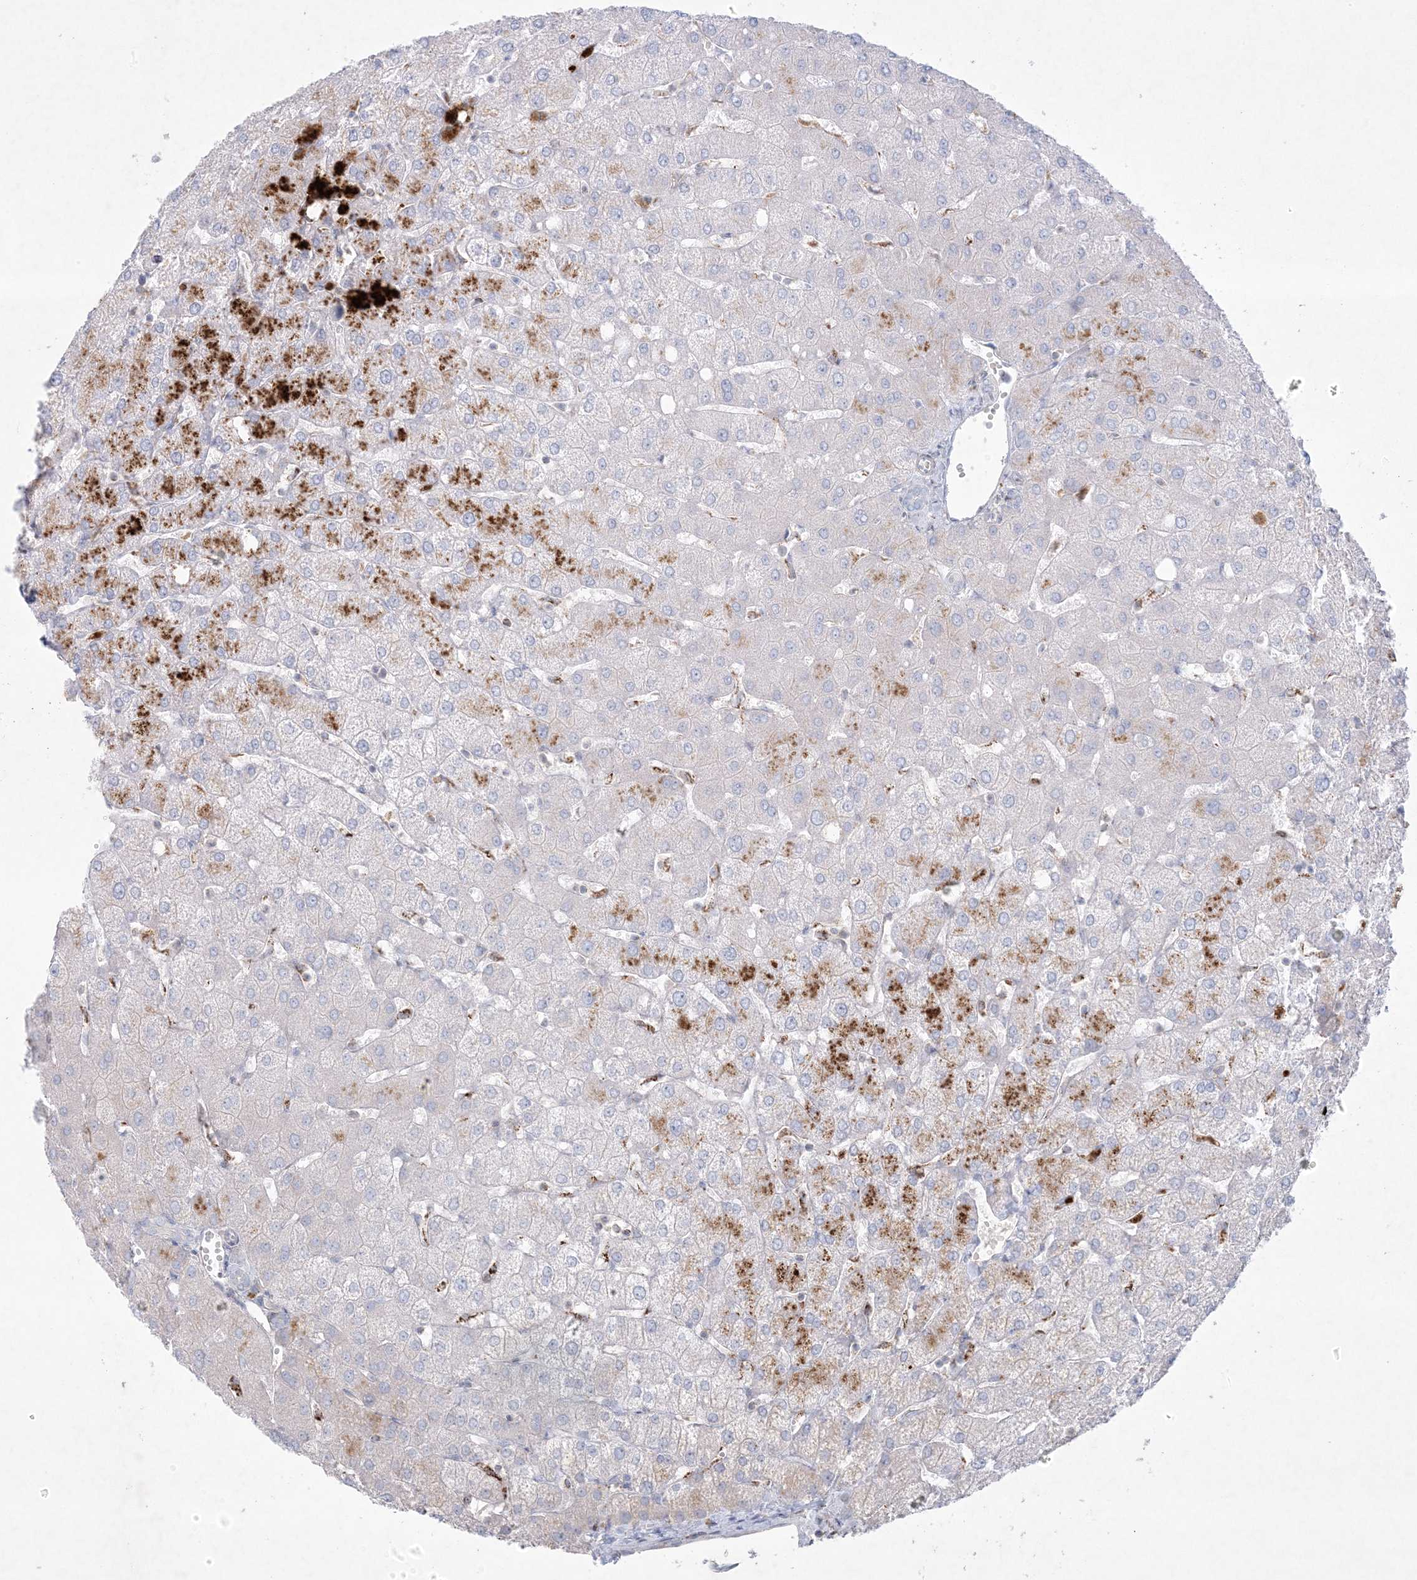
{"staining": {"intensity": "negative", "quantity": "none", "location": "none"}, "tissue": "liver", "cell_type": "Cholangiocytes", "image_type": "normal", "snomed": [{"axis": "morphology", "description": "Normal tissue, NOS"}, {"axis": "topography", "description": "Liver"}], "caption": "High power microscopy micrograph of an immunohistochemistry photomicrograph of benign liver, revealing no significant positivity in cholangiocytes. The staining was performed using DAB (3,3'-diaminobenzidine) to visualize the protein expression in brown, while the nuclei were stained in blue with hematoxylin (Magnification: 20x).", "gene": "KCTD6", "patient": {"sex": "female", "age": 54}}